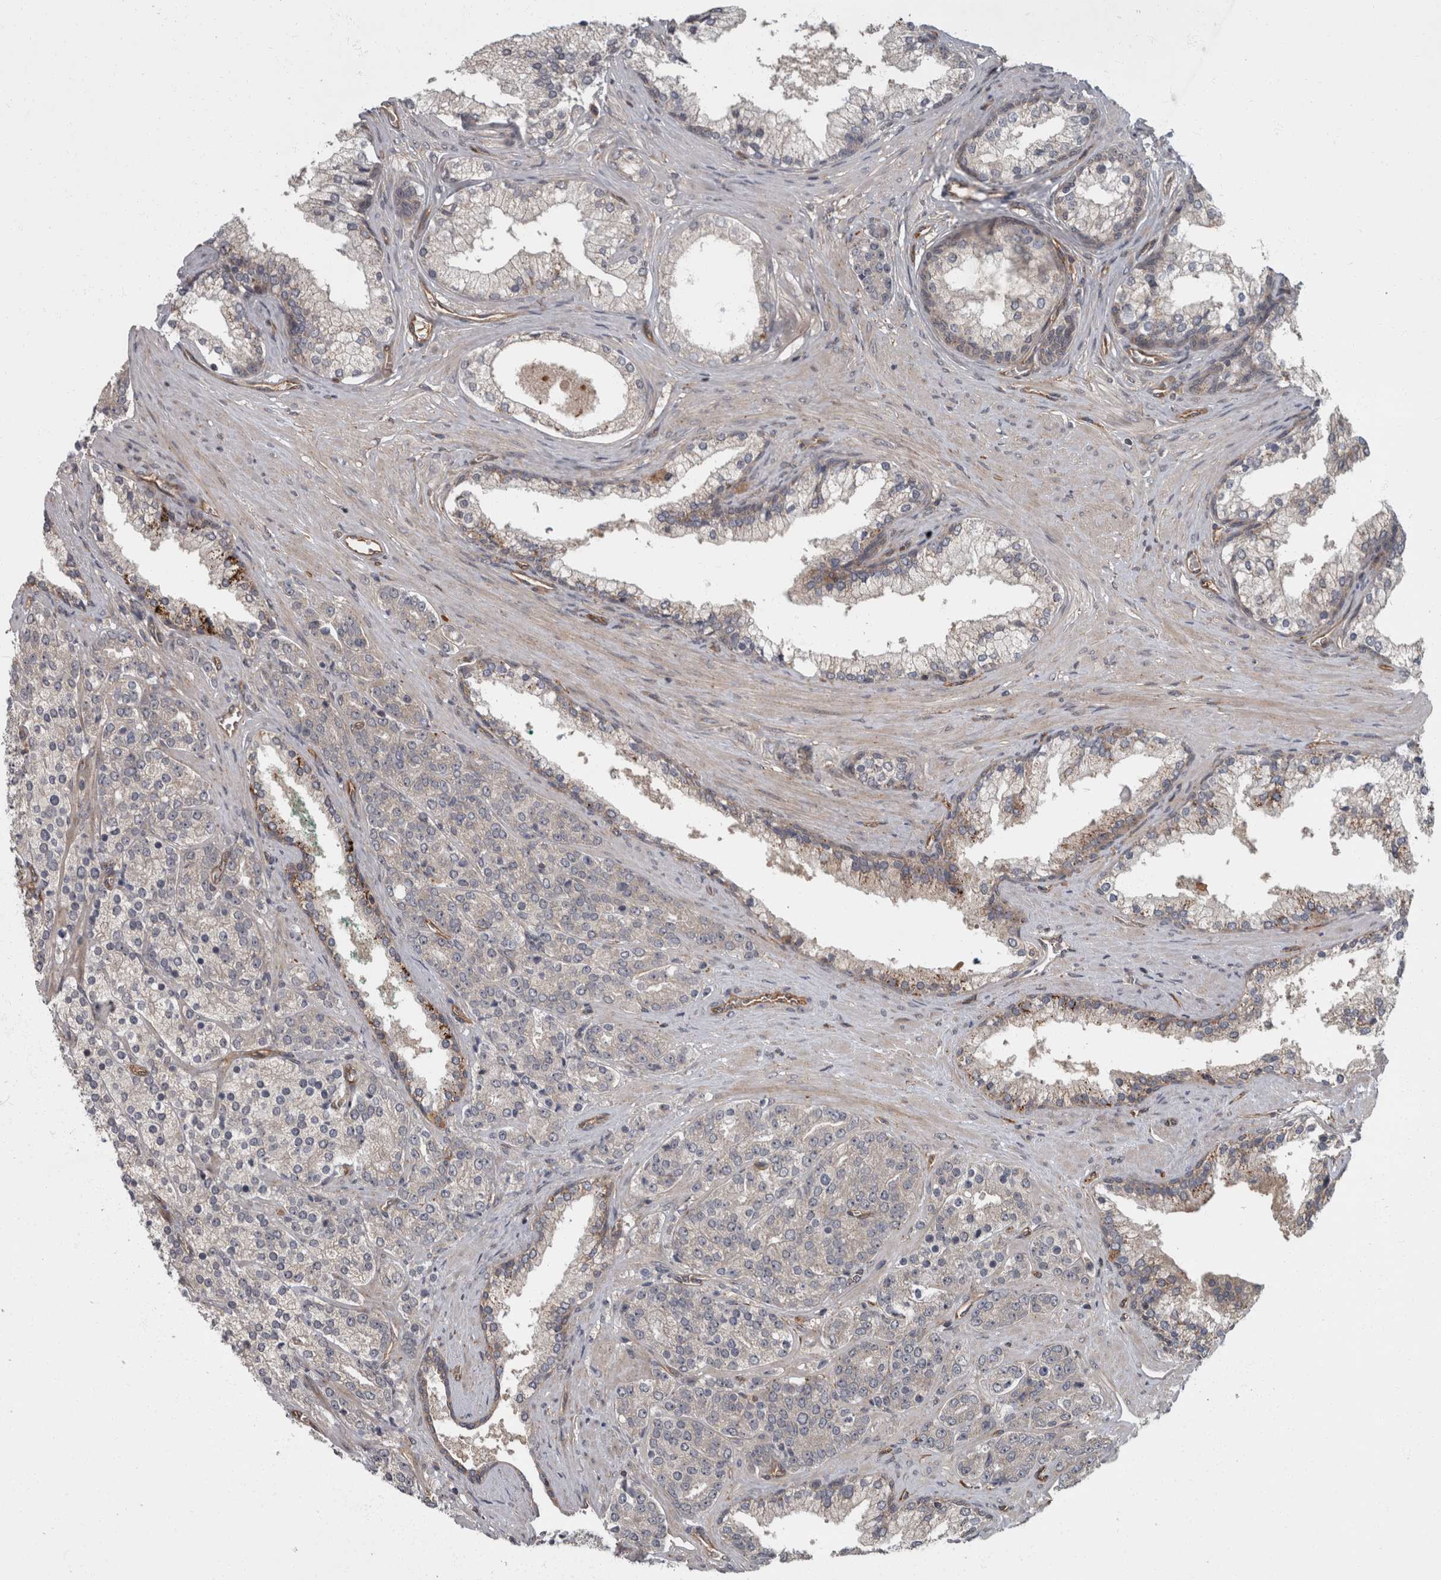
{"staining": {"intensity": "negative", "quantity": "none", "location": "none"}, "tissue": "prostate cancer", "cell_type": "Tumor cells", "image_type": "cancer", "snomed": [{"axis": "morphology", "description": "Adenocarcinoma, High grade"}, {"axis": "topography", "description": "Prostate"}], "caption": "A micrograph of human adenocarcinoma (high-grade) (prostate) is negative for staining in tumor cells.", "gene": "VEGFD", "patient": {"sex": "male", "age": 71}}